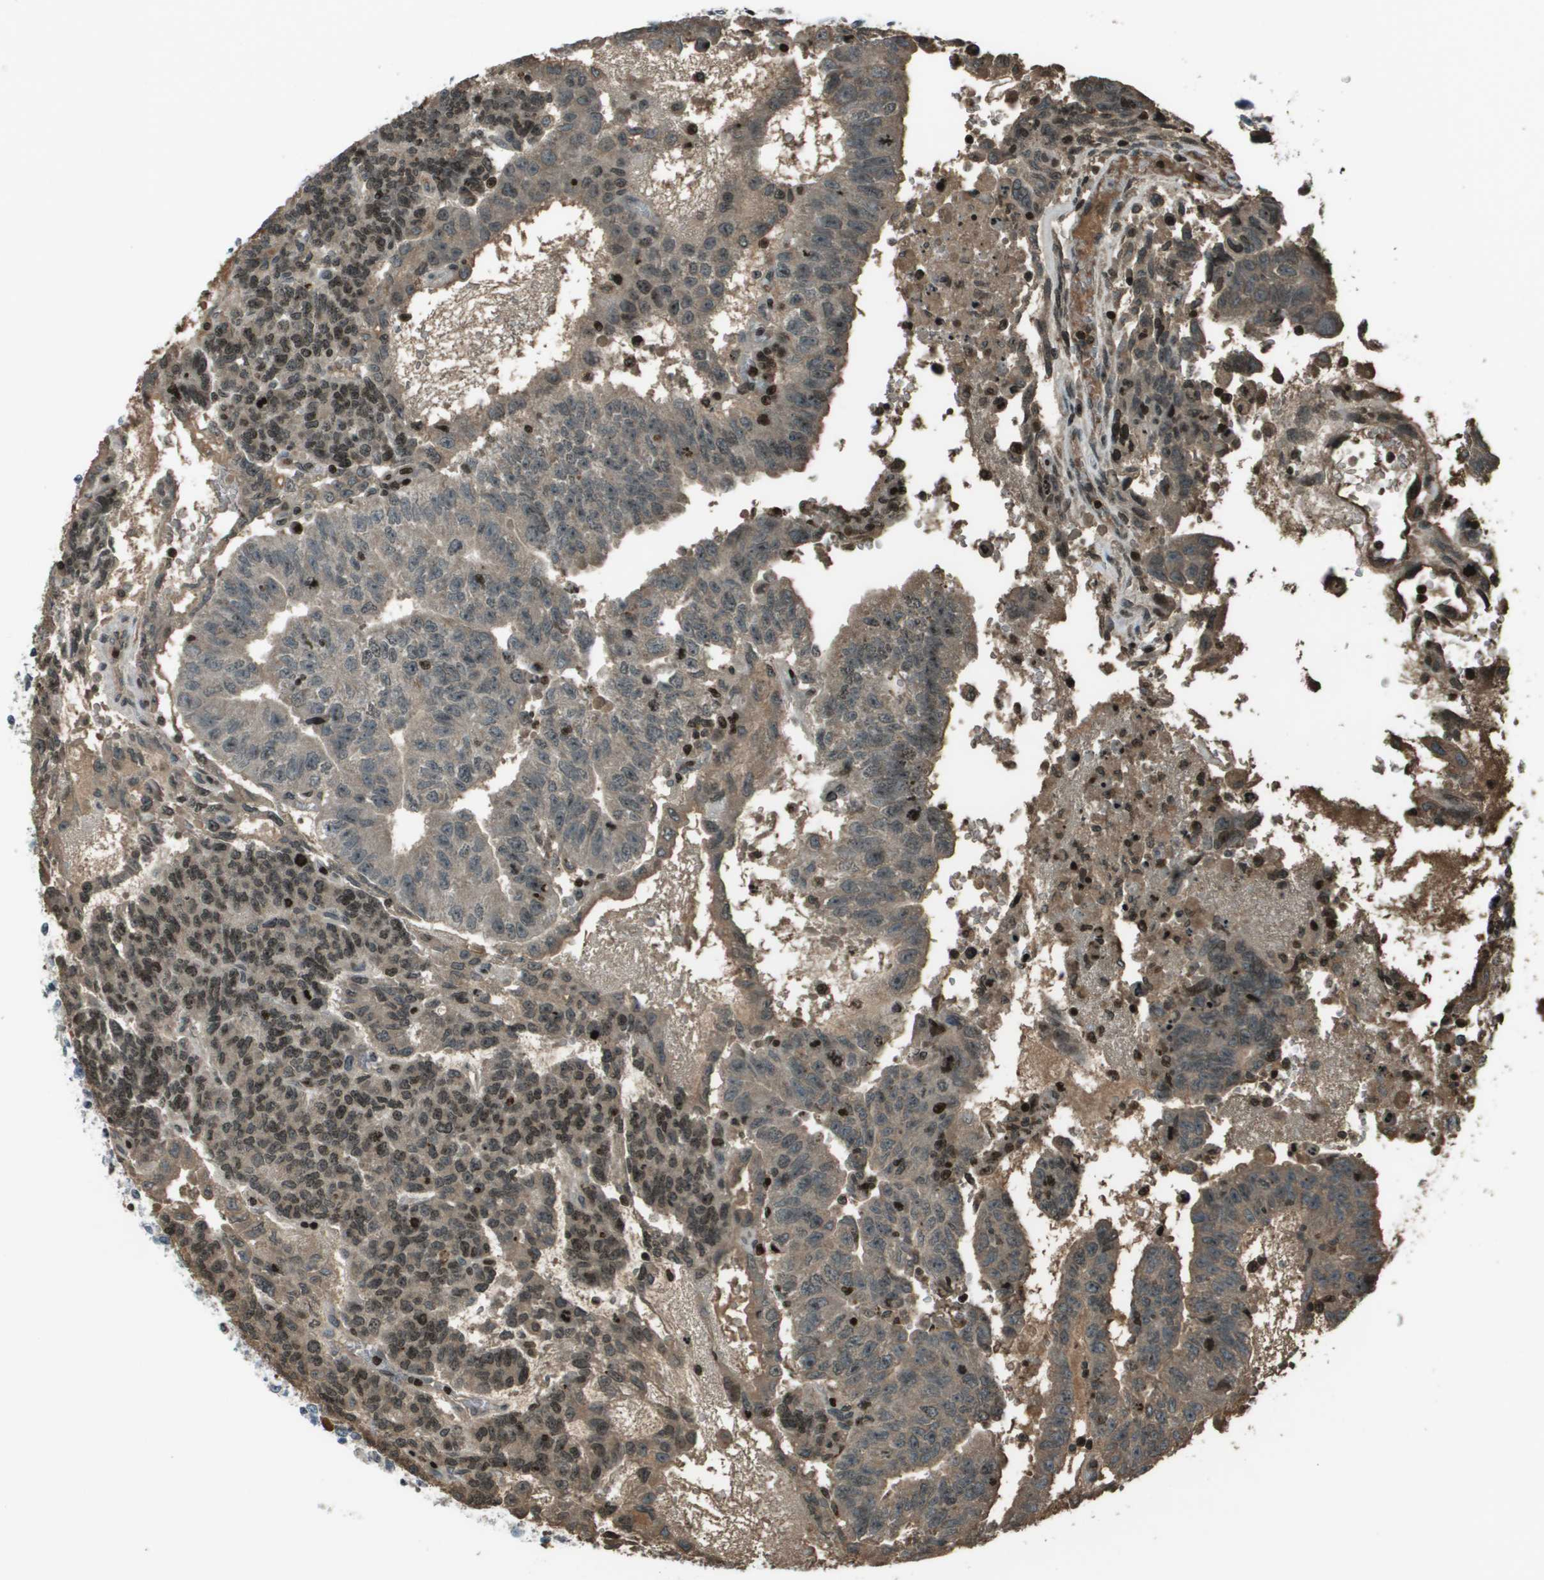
{"staining": {"intensity": "moderate", "quantity": ">75%", "location": "cytoplasmic/membranous,nuclear"}, "tissue": "testis cancer", "cell_type": "Tumor cells", "image_type": "cancer", "snomed": [{"axis": "morphology", "description": "Seminoma, NOS"}, {"axis": "morphology", "description": "Carcinoma, Embryonal, NOS"}, {"axis": "topography", "description": "Testis"}], "caption": "The image demonstrates a brown stain indicating the presence of a protein in the cytoplasmic/membranous and nuclear of tumor cells in testis cancer.", "gene": "CXCL12", "patient": {"sex": "male", "age": 52}}